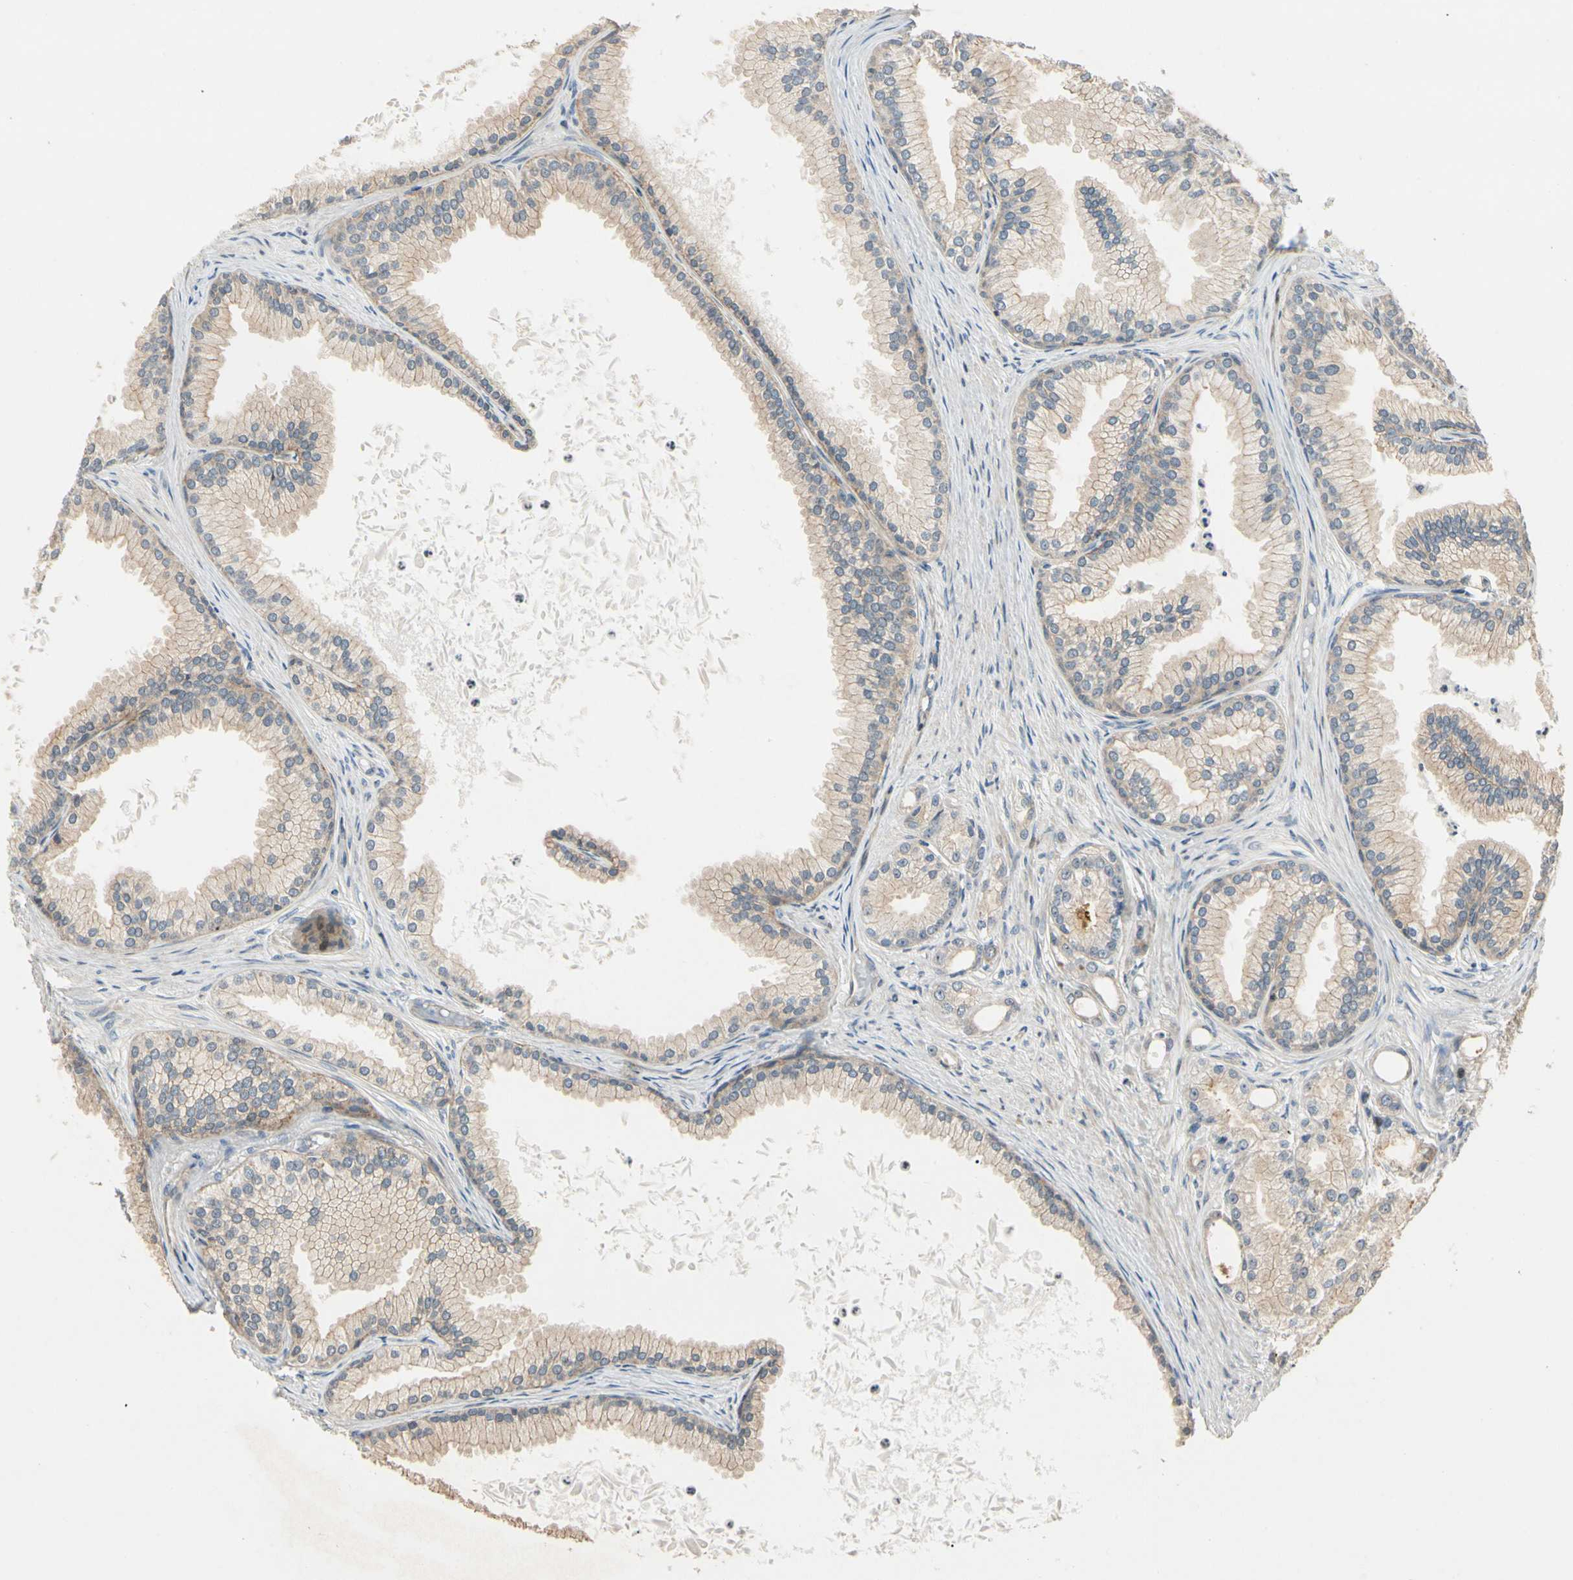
{"staining": {"intensity": "weak", "quantity": "25%-75%", "location": "cytoplasmic/membranous,nuclear"}, "tissue": "prostate cancer", "cell_type": "Tumor cells", "image_type": "cancer", "snomed": [{"axis": "morphology", "description": "Adenocarcinoma, Low grade"}, {"axis": "topography", "description": "Prostate"}], "caption": "This photomicrograph displays IHC staining of human adenocarcinoma (low-grade) (prostate), with low weak cytoplasmic/membranous and nuclear positivity in about 25%-75% of tumor cells.", "gene": "P3H2", "patient": {"sex": "male", "age": 72}}